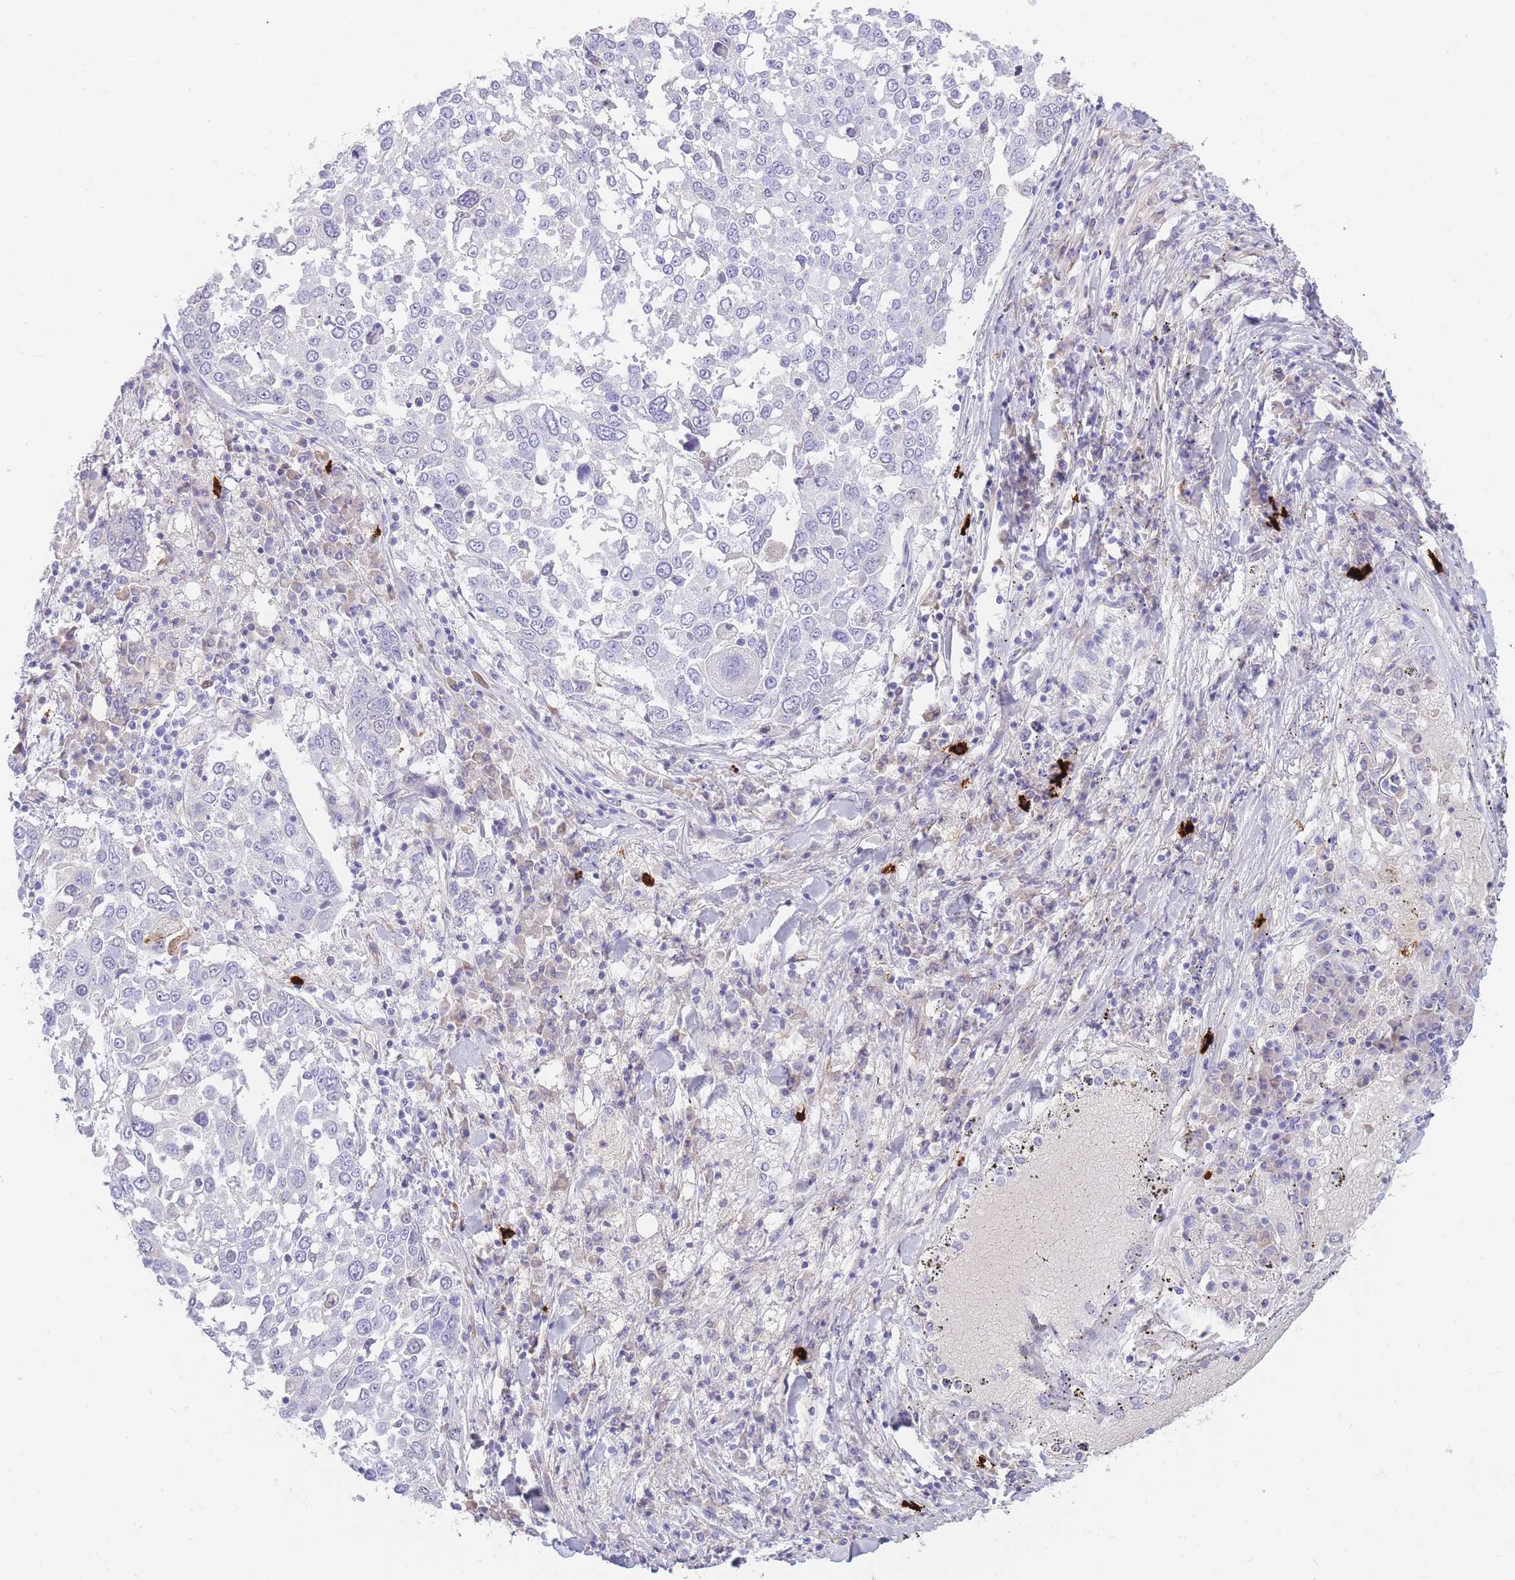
{"staining": {"intensity": "negative", "quantity": "none", "location": "none"}, "tissue": "lung cancer", "cell_type": "Tumor cells", "image_type": "cancer", "snomed": [{"axis": "morphology", "description": "Squamous cell carcinoma, NOS"}, {"axis": "topography", "description": "Lung"}], "caption": "The IHC micrograph has no significant expression in tumor cells of lung cancer (squamous cell carcinoma) tissue.", "gene": "TPSD1", "patient": {"sex": "male", "age": 65}}